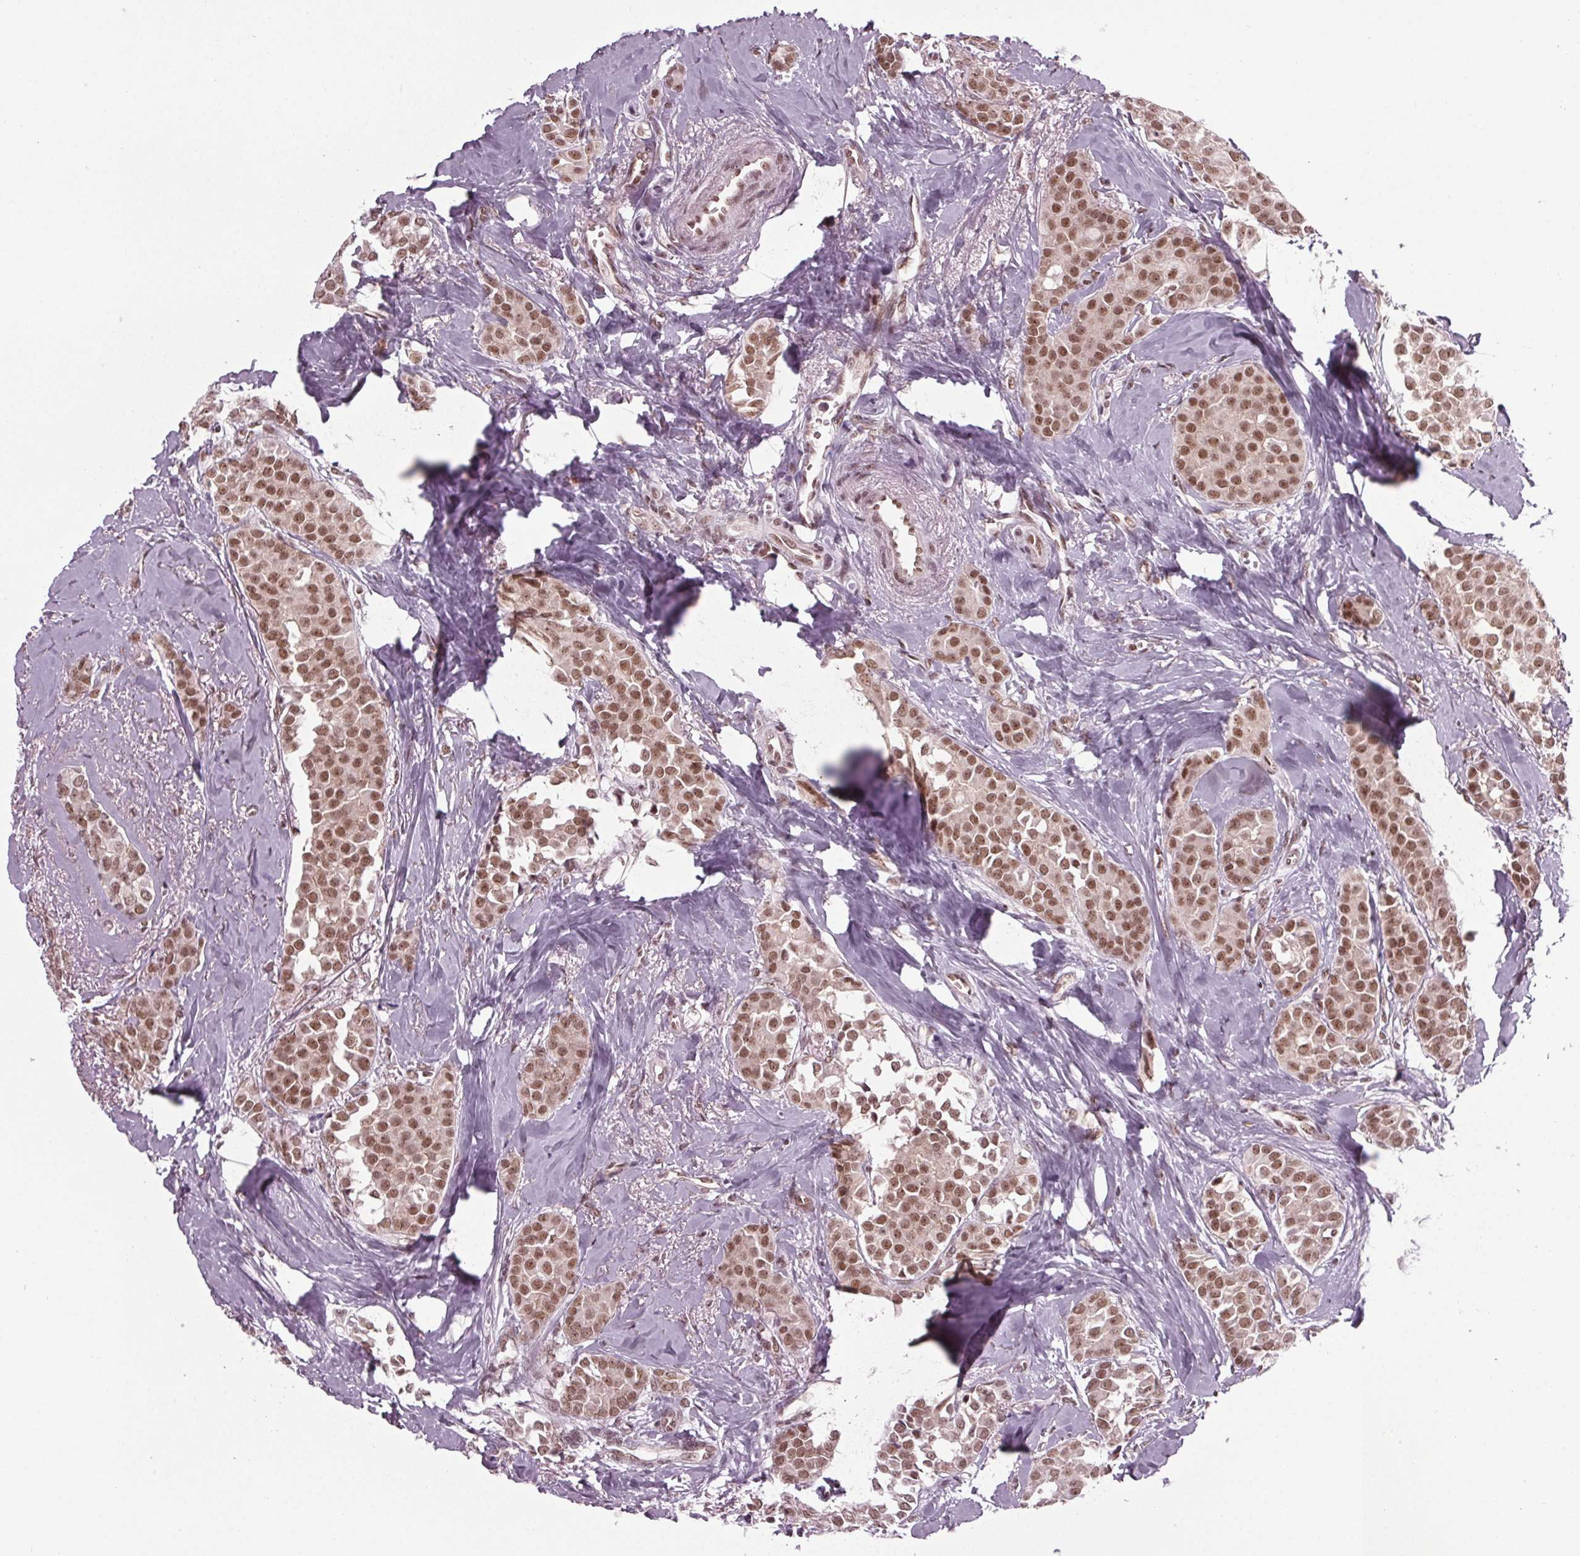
{"staining": {"intensity": "moderate", "quantity": ">75%", "location": "nuclear"}, "tissue": "breast cancer", "cell_type": "Tumor cells", "image_type": "cancer", "snomed": [{"axis": "morphology", "description": "Duct carcinoma"}, {"axis": "topography", "description": "Breast"}], "caption": "High-magnification brightfield microscopy of breast intraductal carcinoma stained with DAB (3,3'-diaminobenzidine) (brown) and counterstained with hematoxylin (blue). tumor cells exhibit moderate nuclear positivity is appreciated in approximately>75% of cells.", "gene": "DDX41", "patient": {"sex": "female", "age": 79}}